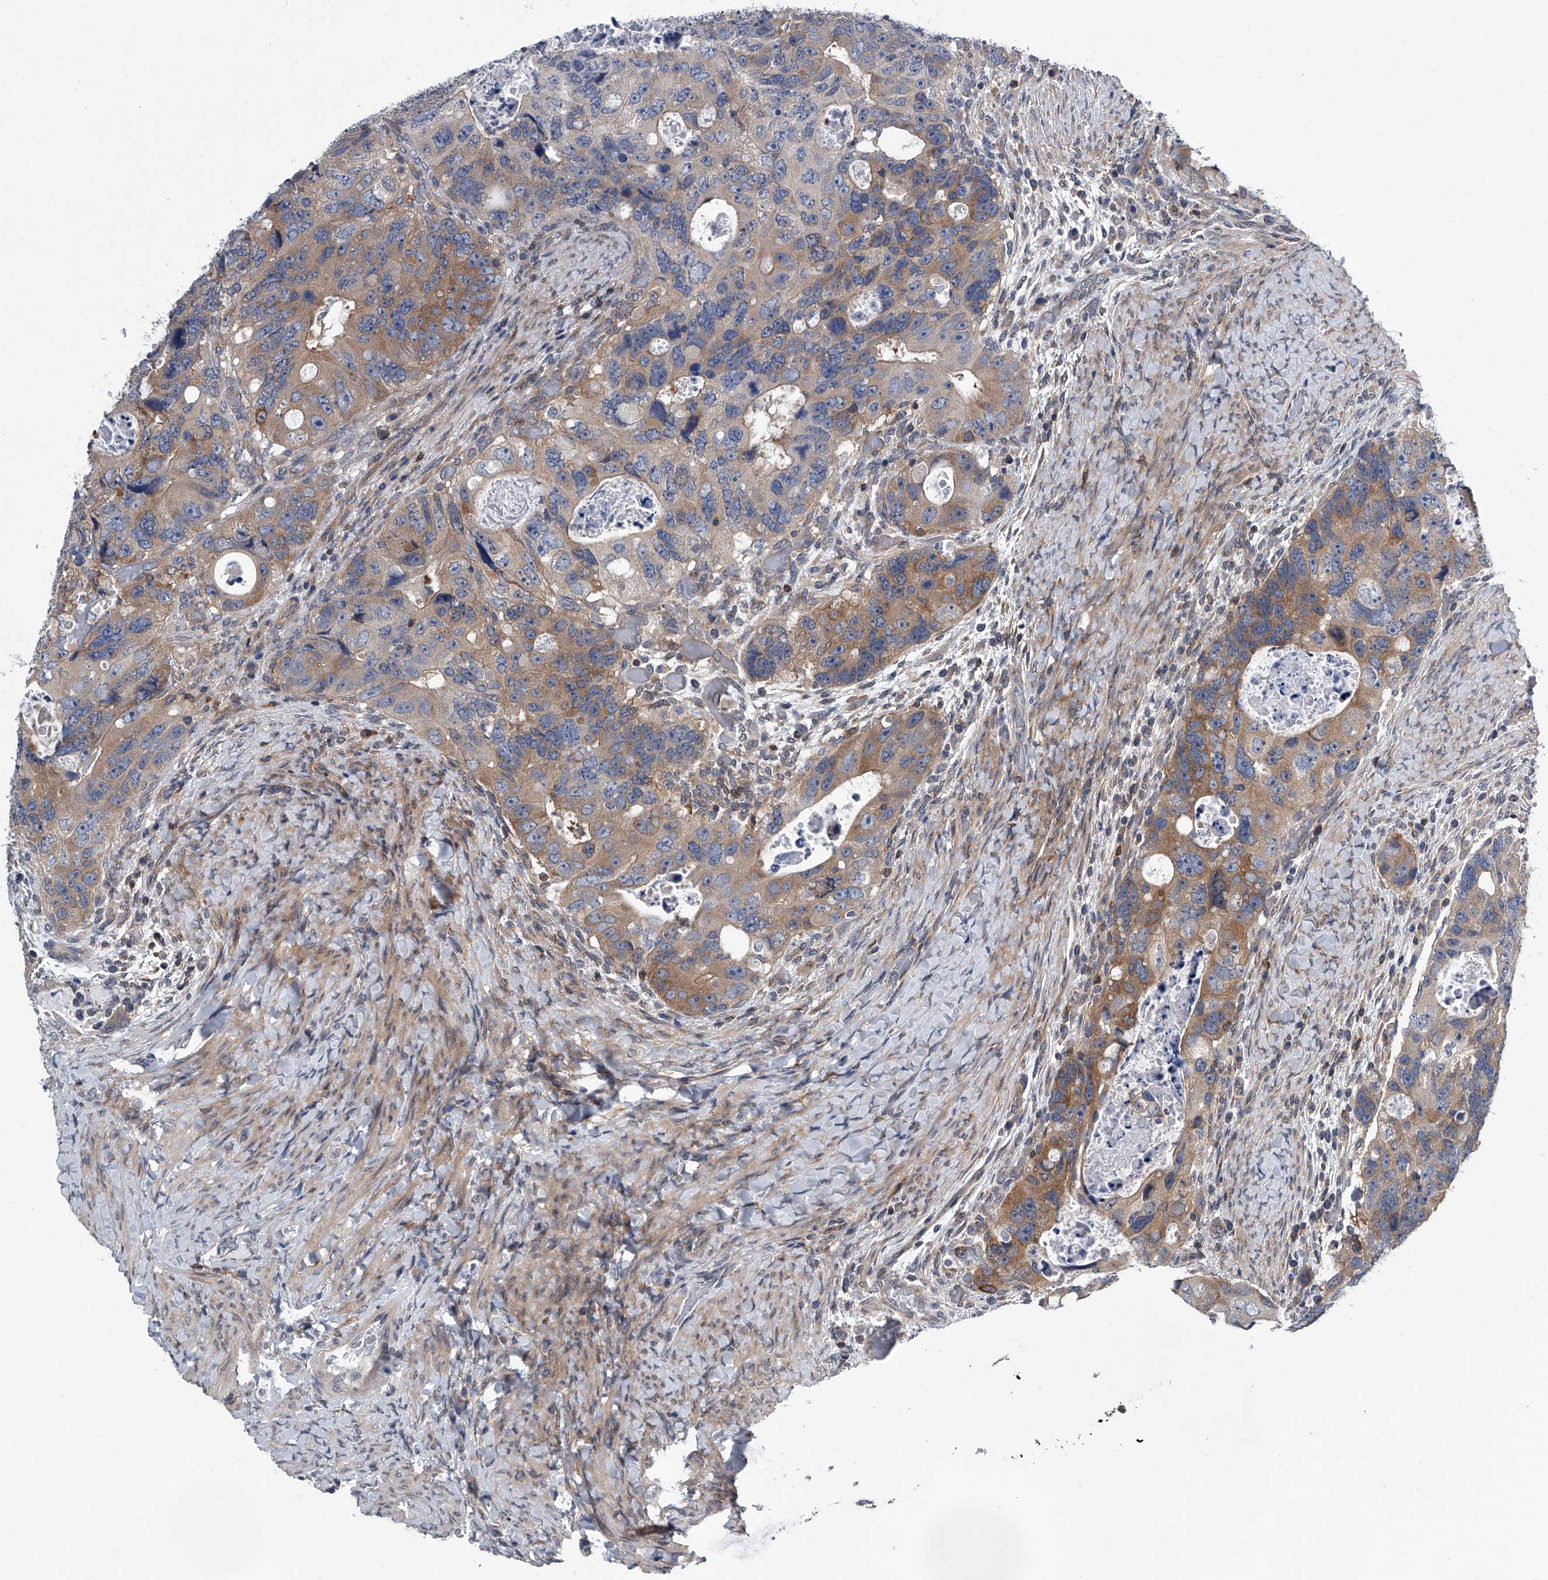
{"staining": {"intensity": "strong", "quantity": "<25%", "location": "cytoplasmic/membranous"}, "tissue": "colorectal cancer", "cell_type": "Tumor cells", "image_type": "cancer", "snomed": [{"axis": "morphology", "description": "Adenocarcinoma, NOS"}, {"axis": "topography", "description": "Rectum"}], "caption": "Protein staining of colorectal adenocarcinoma tissue shows strong cytoplasmic/membranous positivity in approximately <25% of tumor cells. (Brightfield microscopy of DAB IHC at high magnification).", "gene": "PPP2R5D", "patient": {"sex": "male", "age": 59}}